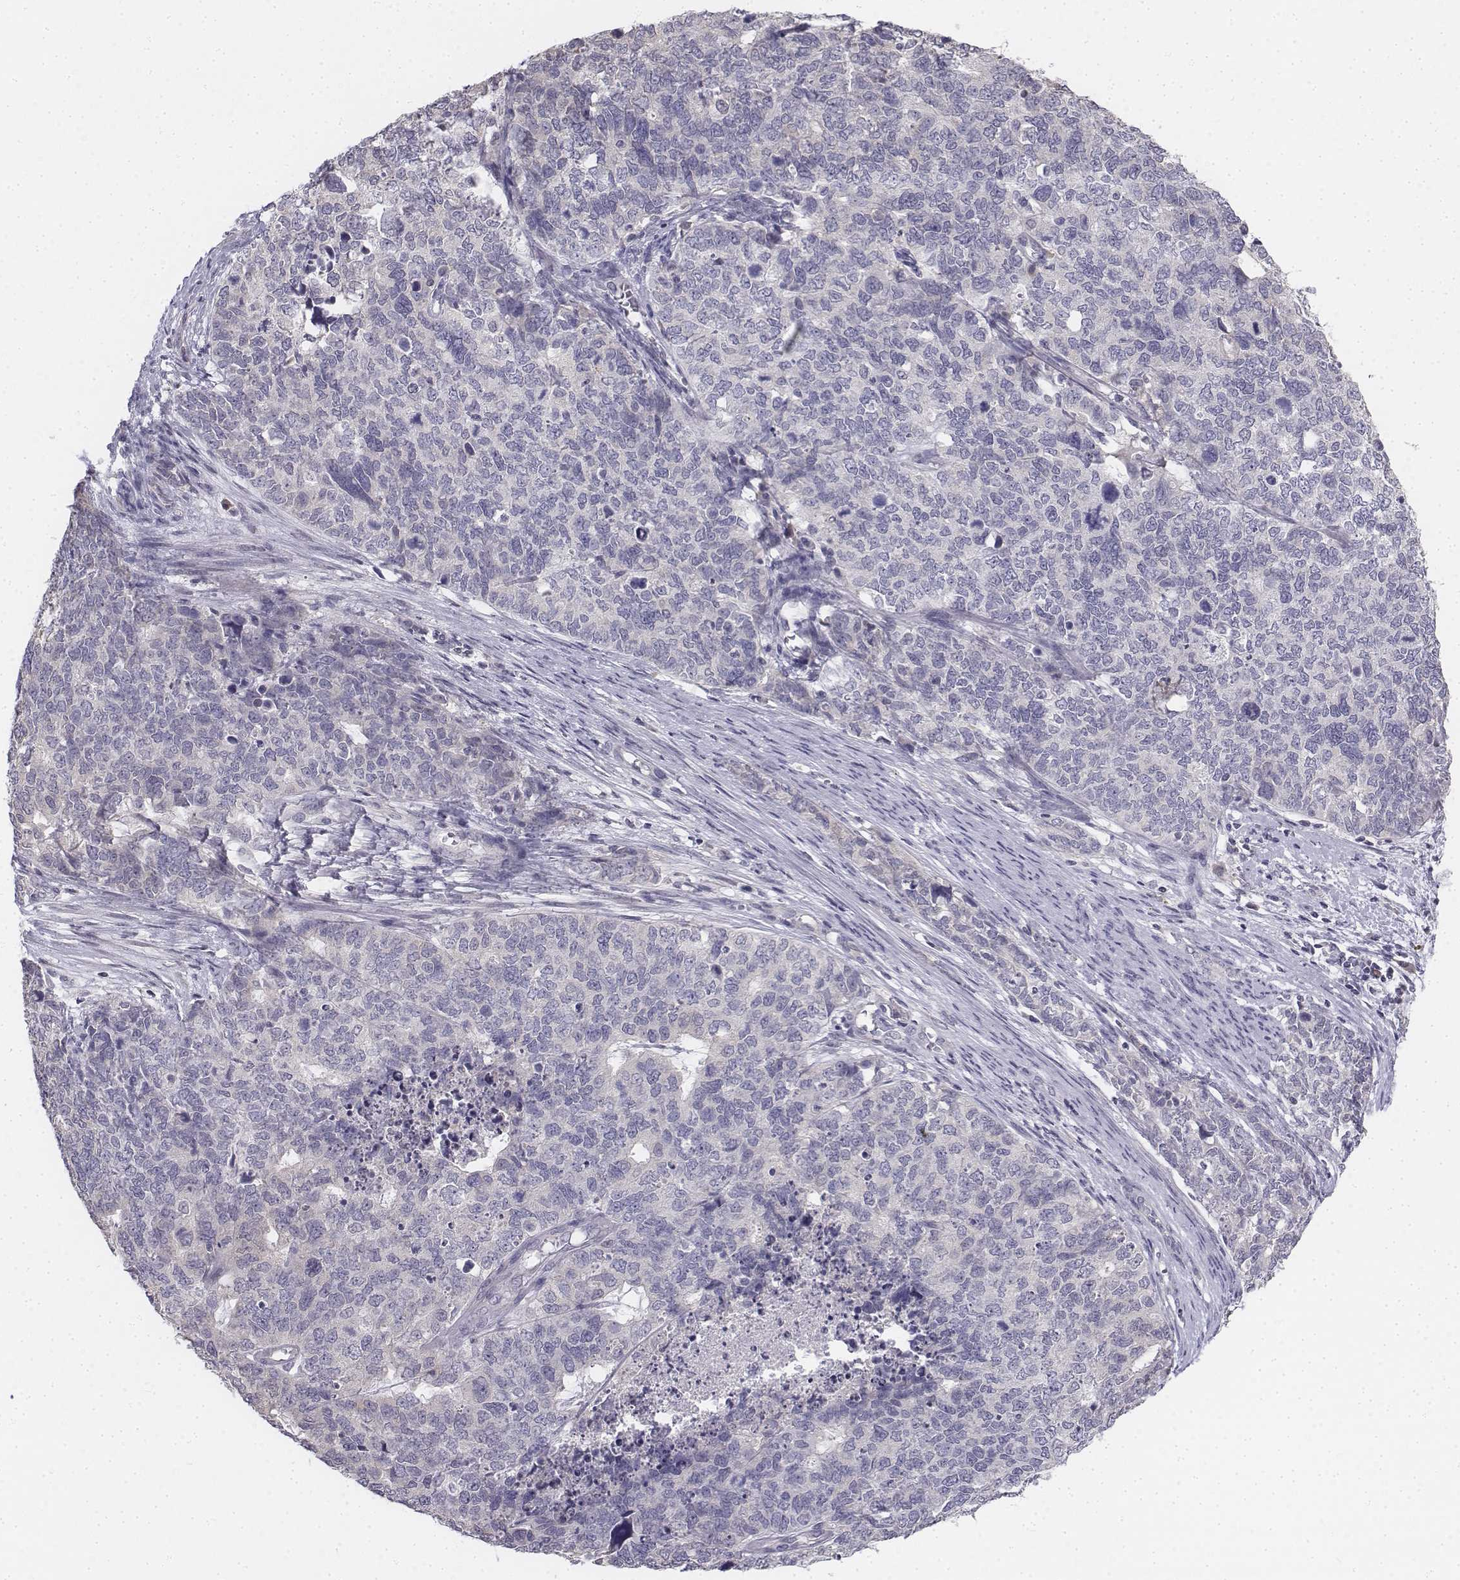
{"staining": {"intensity": "negative", "quantity": "none", "location": "none"}, "tissue": "cervical cancer", "cell_type": "Tumor cells", "image_type": "cancer", "snomed": [{"axis": "morphology", "description": "Squamous cell carcinoma, NOS"}, {"axis": "topography", "description": "Cervix"}], "caption": "Image shows no significant protein staining in tumor cells of cervical cancer.", "gene": "PENK", "patient": {"sex": "female", "age": 63}}